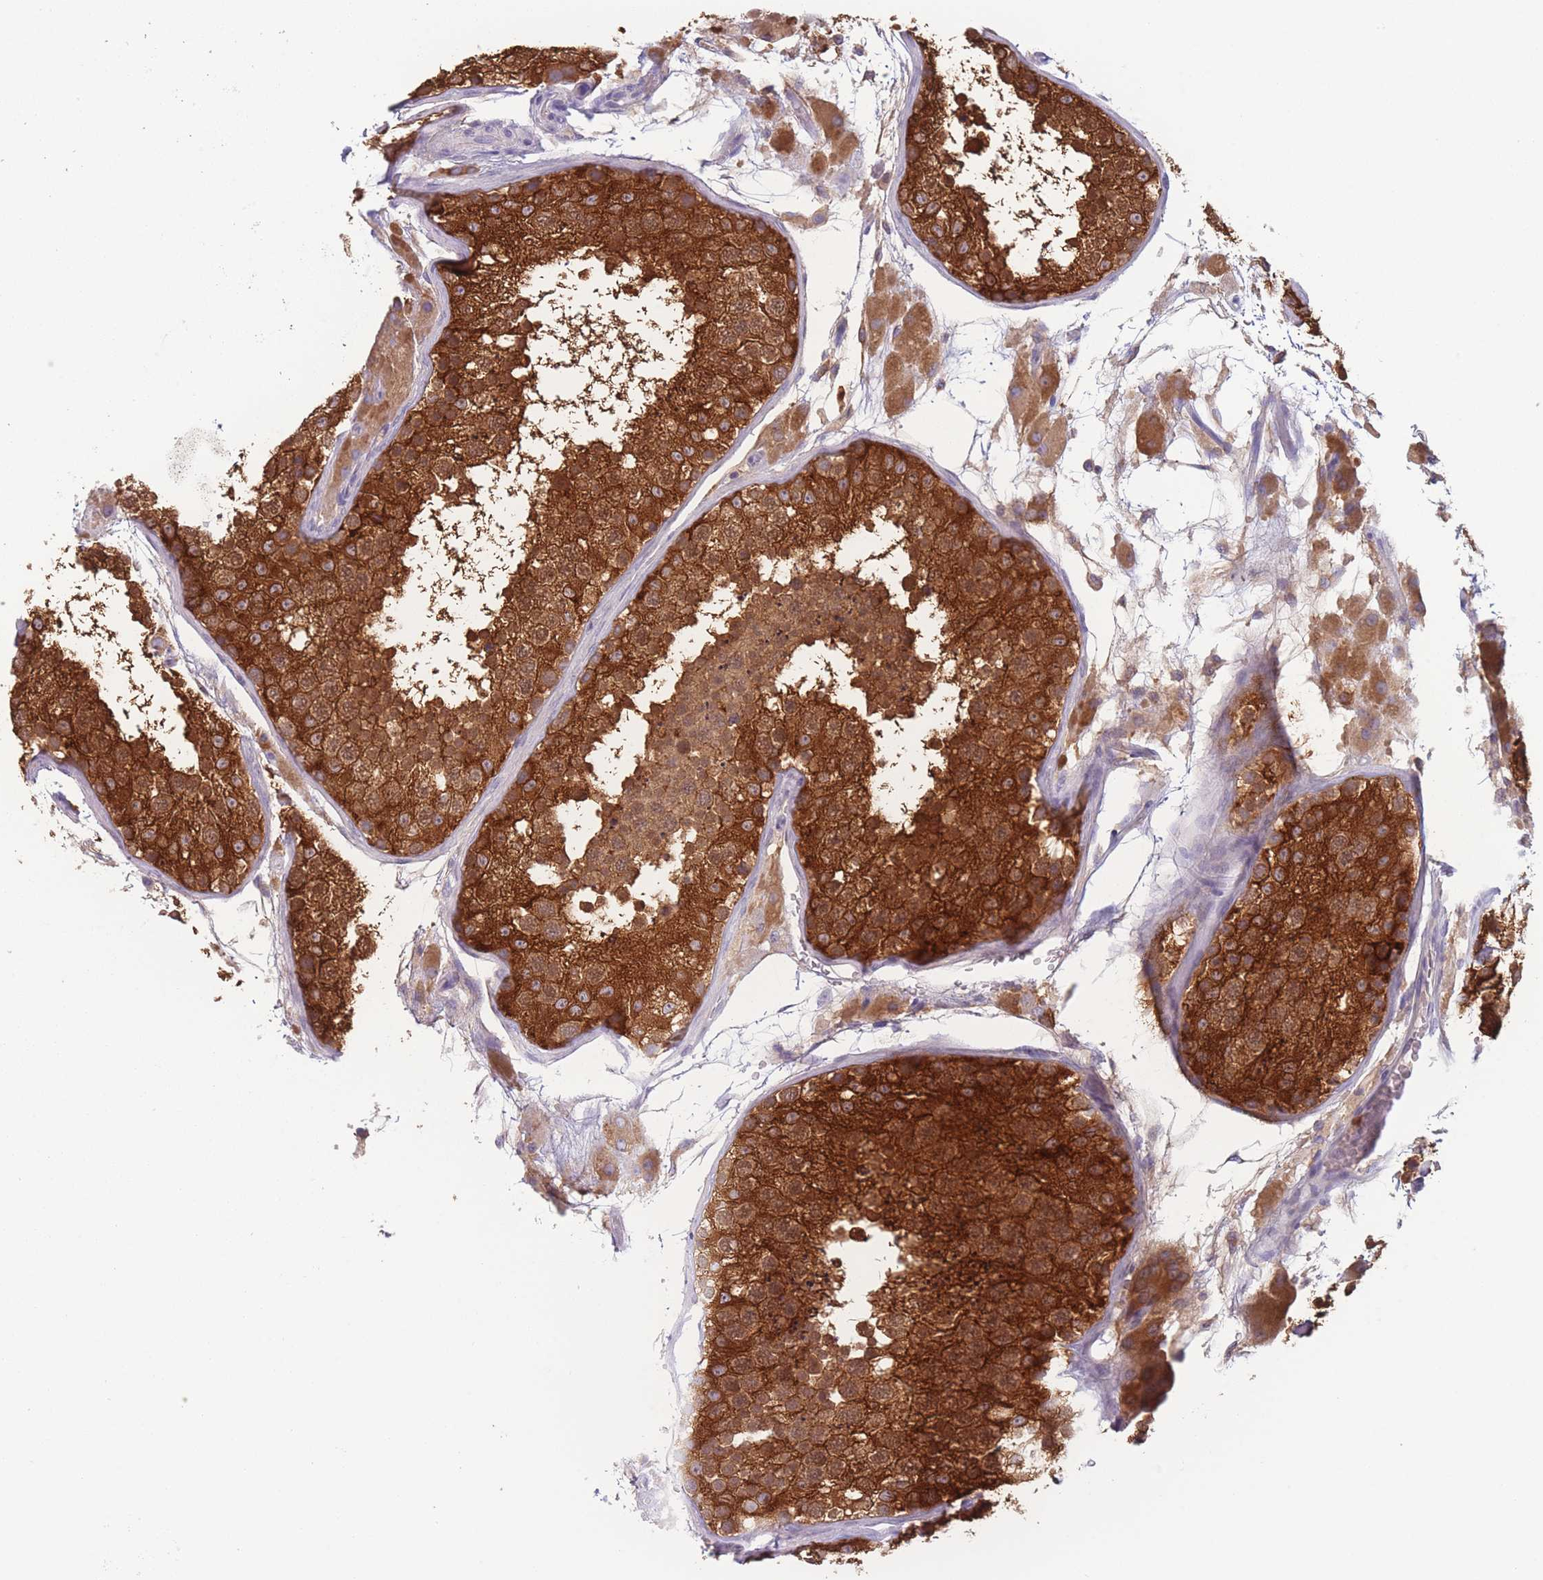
{"staining": {"intensity": "strong", "quantity": ">75%", "location": "cytoplasmic/membranous"}, "tissue": "testis", "cell_type": "Cells in seminiferous ducts", "image_type": "normal", "snomed": [{"axis": "morphology", "description": "Normal tissue, NOS"}, {"axis": "topography", "description": "Testis"}], "caption": "The histopathology image exhibits staining of normal testis, revealing strong cytoplasmic/membranous protein staining (brown color) within cells in seminiferous ducts.", "gene": "ST3GAL4", "patient": {"sex": "male", "age": 26}}